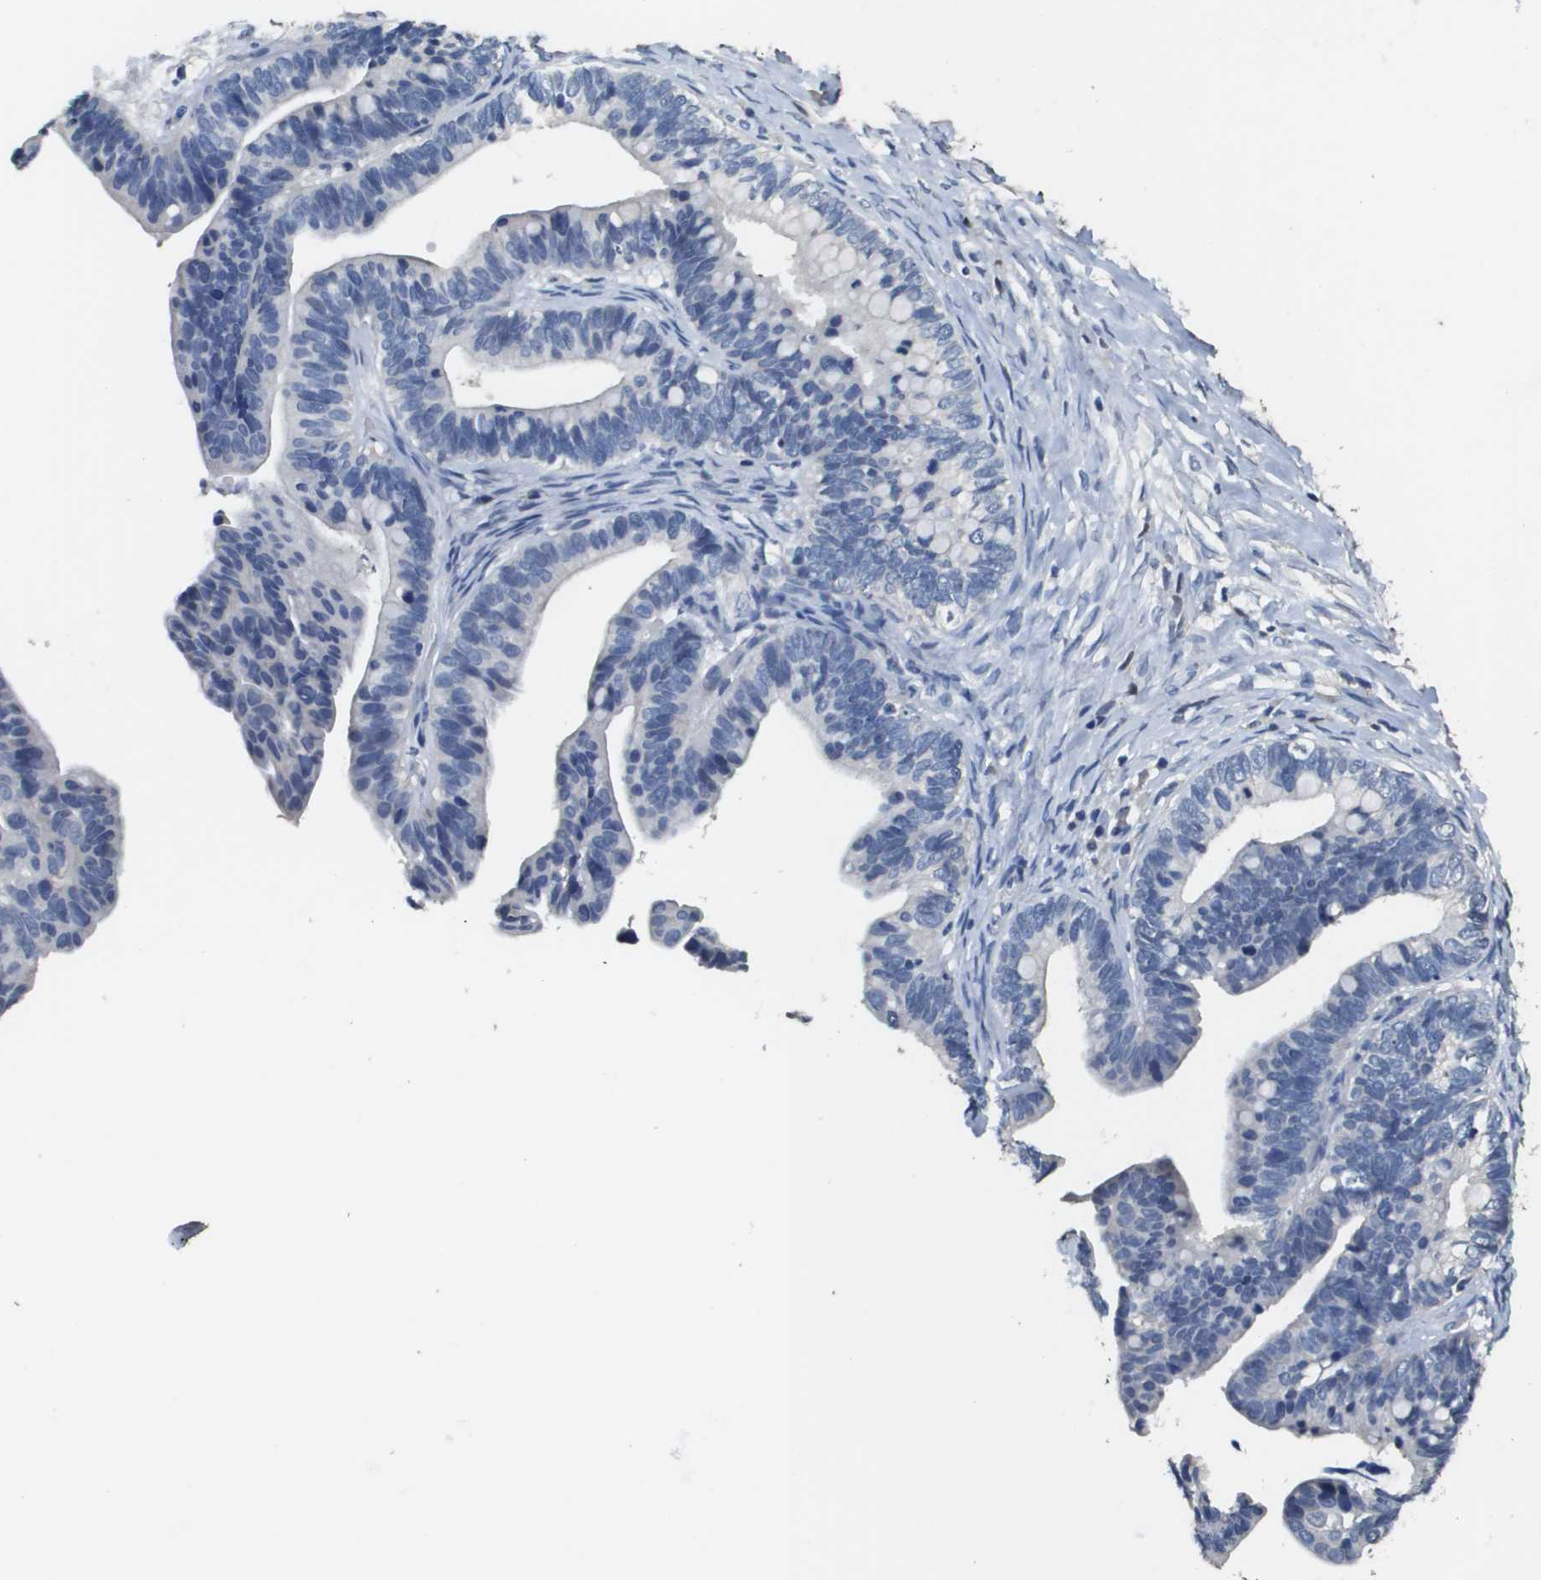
{"staining": {"intensity": "negative", "quantity": "none", "location": "none"}, "tissue": "ovarian cancer", "cell_type": "Tumor cells", "image_type": "cancer", "snomed": [{"axis": "morphology", "description": "Cystadenocarcinoma, serous, NOS"}, {"axis": "topography", "description": "Ovary"}], "caption": "An image of serous cystadenocarcinoma (ovarian) stained for a protein displays no brown staining in tumor cells. The staining is performed using DAB brown chromogen with nuclei counter-stained in using hematoxylin.", "gene": "MT3", "patient": {"sex": "female", "age": 56}}